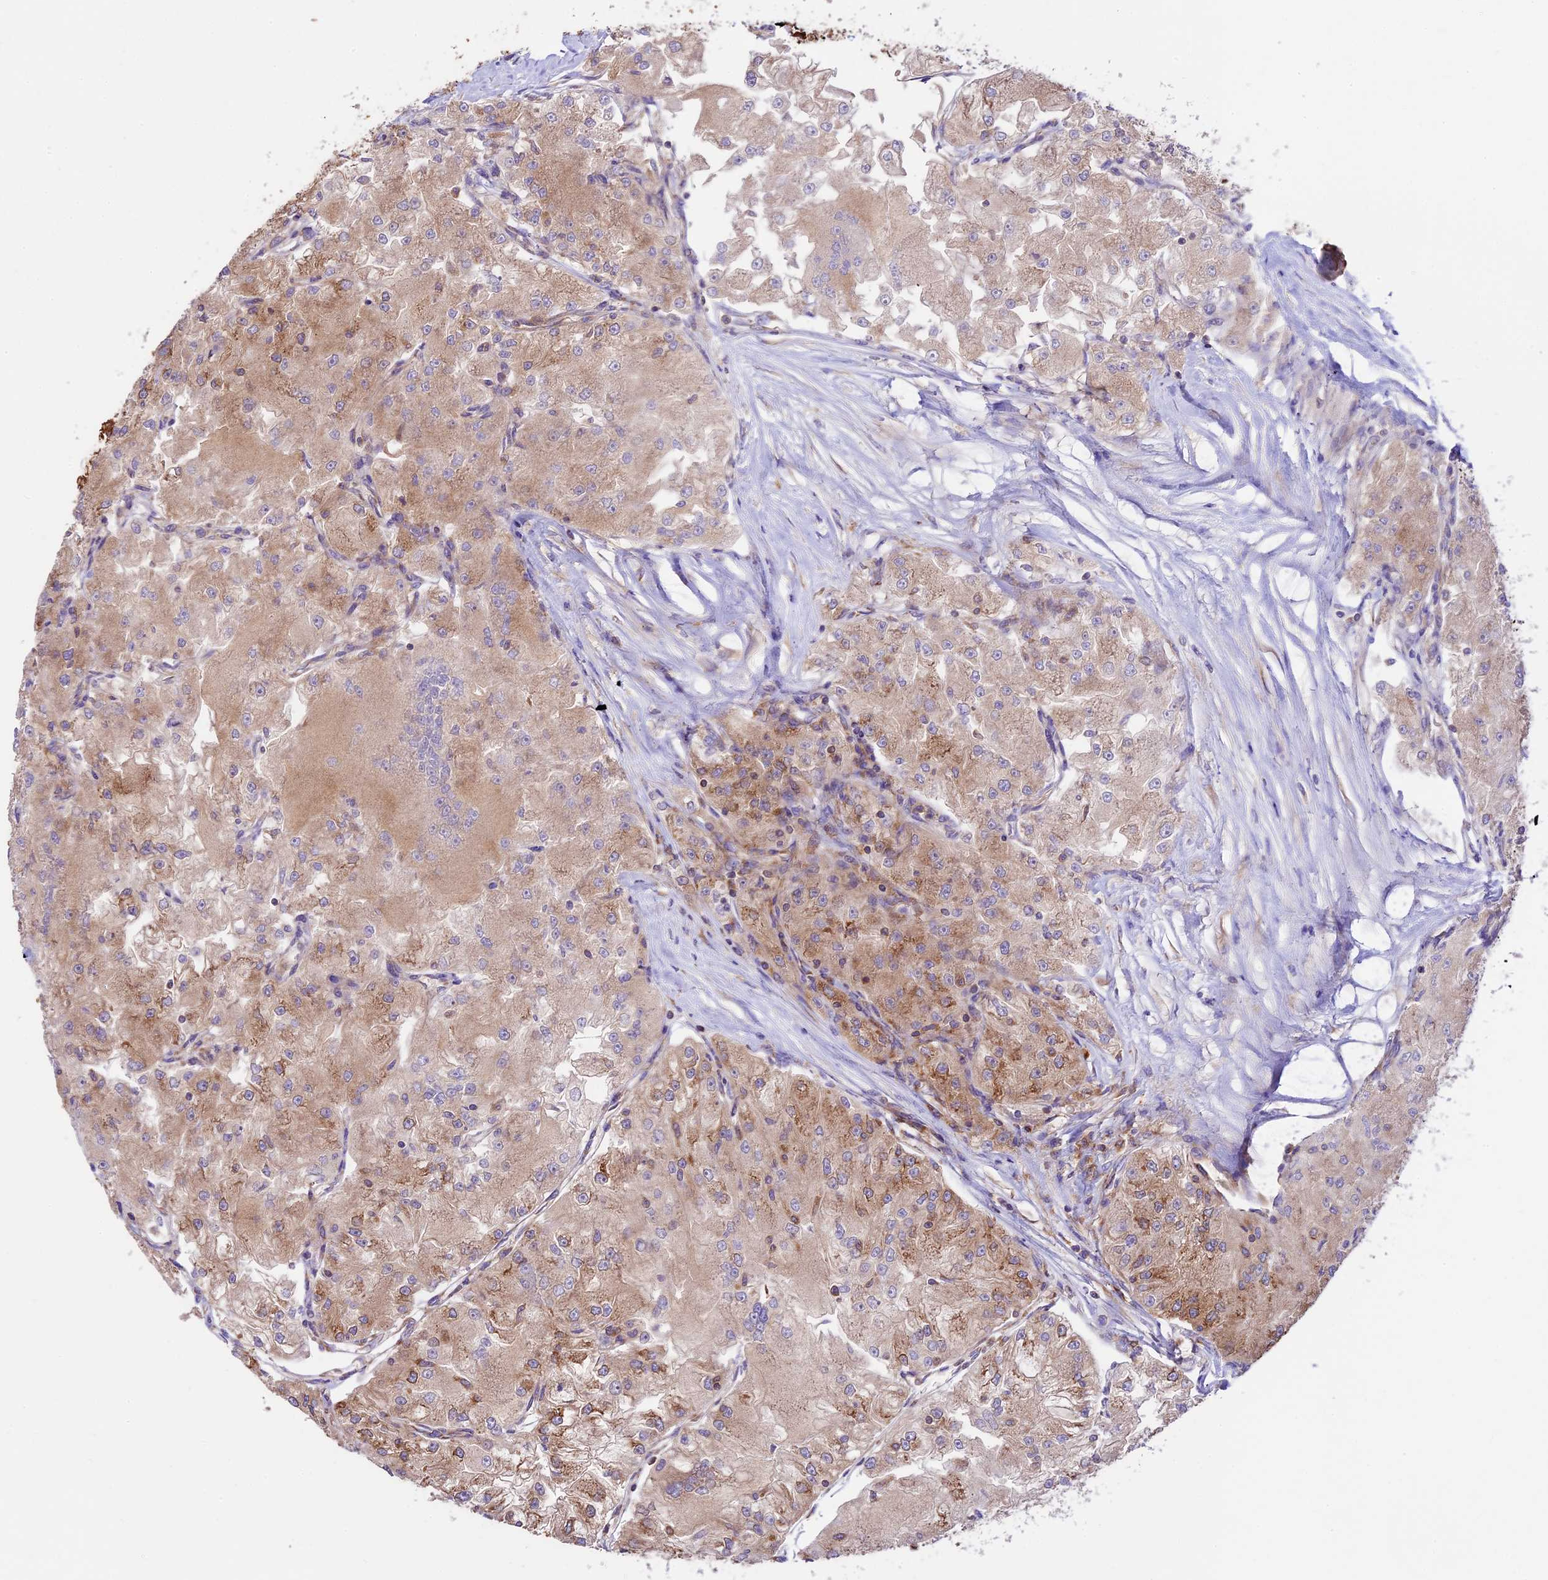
{"staining": {"intensity": "moderate", "quantity": "25%-75%", "location": "cytoplasmic/membranous"}, "tissue": "renal cancer", "cell_type": "Tumor cells", "image_type": "cancer", "snomed": [{"axis": "morphology", "description": "Adenocarcinoma, NOS"}, {"axis": "topography", "description": "Kidney"}], "caption": "Immunohistochemistry of adenocarcinoma (renal) shows medium levels of moderate cytoplasmic/membranous expression in approximately 25%-75% of tumor cells.", "gene": "KARS1", "patient": {"sex": "female", "age": 72}}